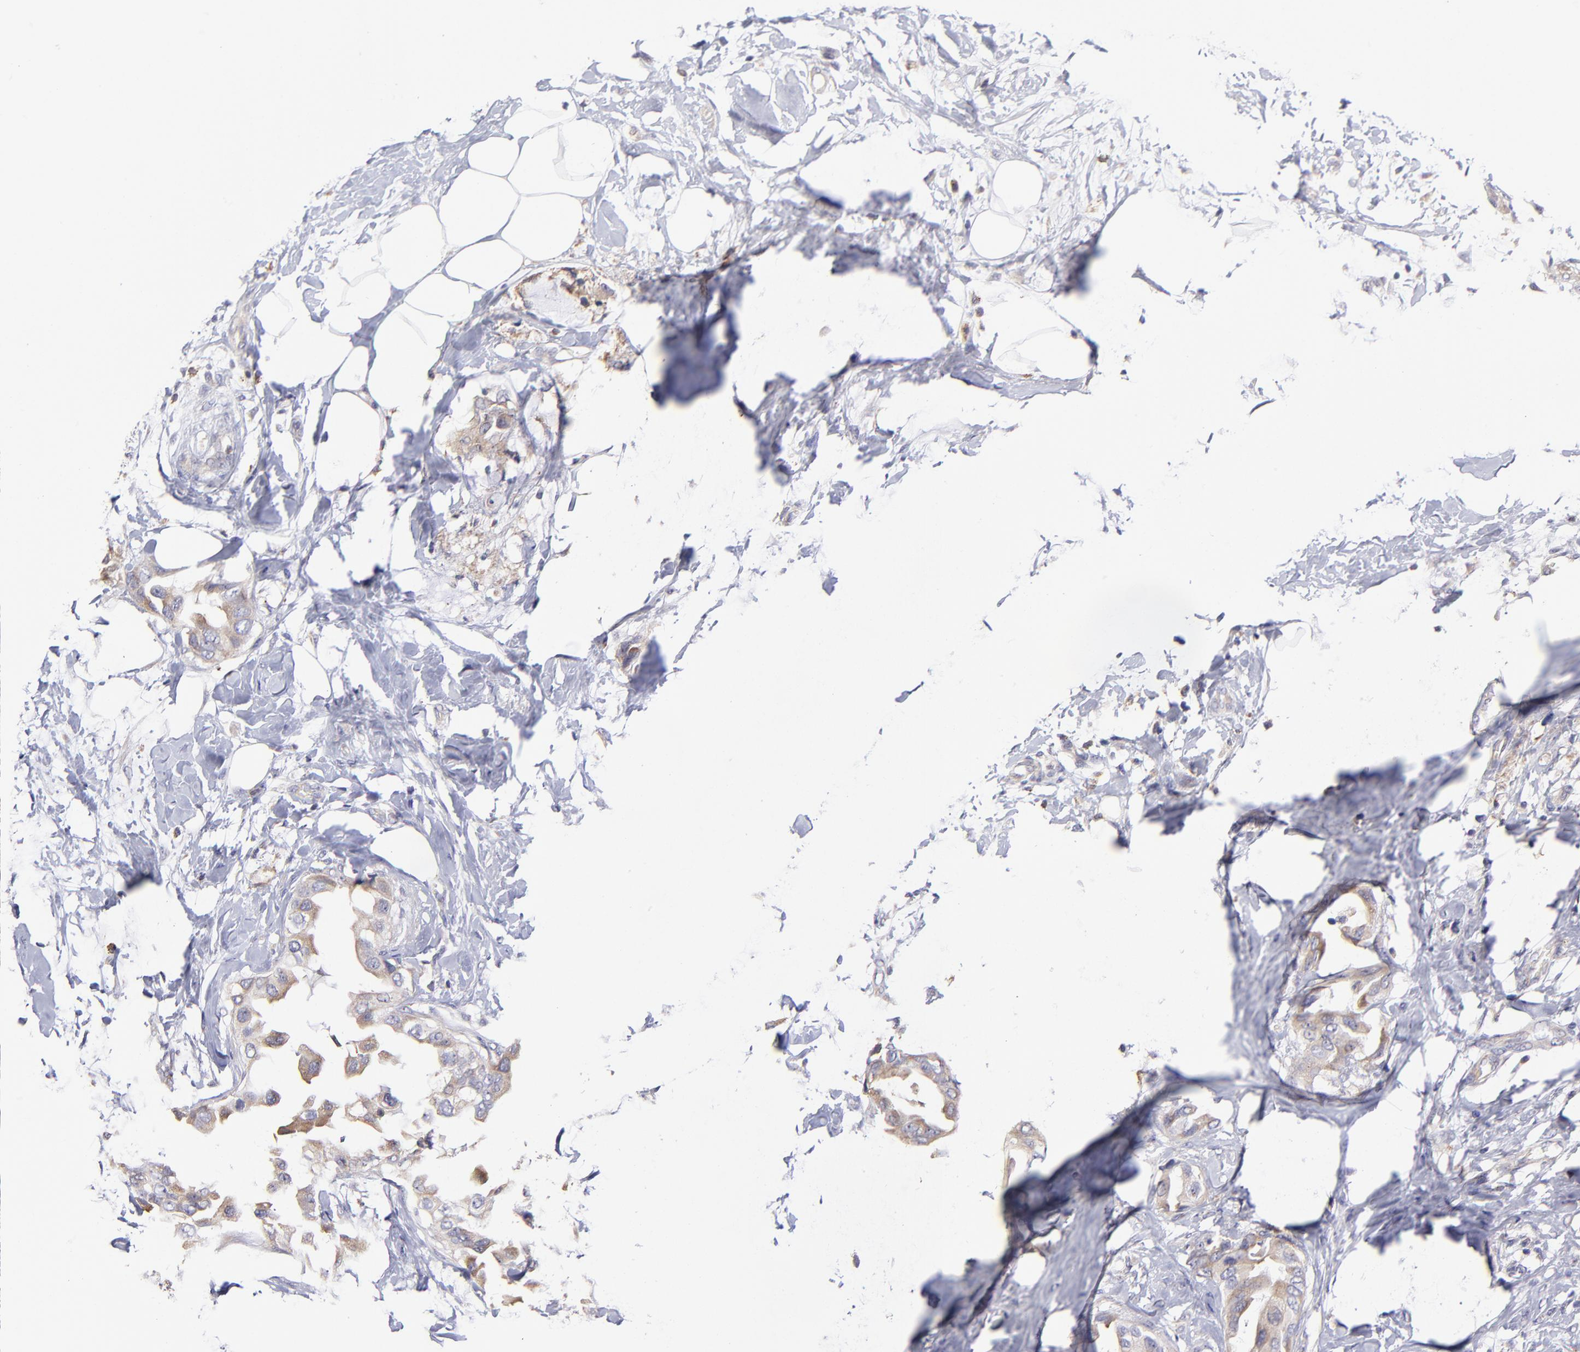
{"staining": {"intensity": "weak", "quantity": ">75%", "location": "cytoplasmic/membranous"}, "tissue": "breast cancer", "cell_type": "Tumor cells", "image_type": "cancer", "snomed": [{"axis": "morphology", "description": "Duct carcinoma"}, {"axis": "topography", "description": "Breast"}], "caption": "Immunohistochemical staining of breast infiltrating ductal carcinoma reveals low levels of weak cytoplasmic/membranous staining in approximately >75% of tumor cells. The staining was performed using DAB (3,3'-diaminobenzidine) to visualize the protein expression in brown, while the nuclei were stained in blue with hematoxylin (Magnification: 20x).", "gene": "GCSAM", "patient": {"sex": "female", "age": 40}}